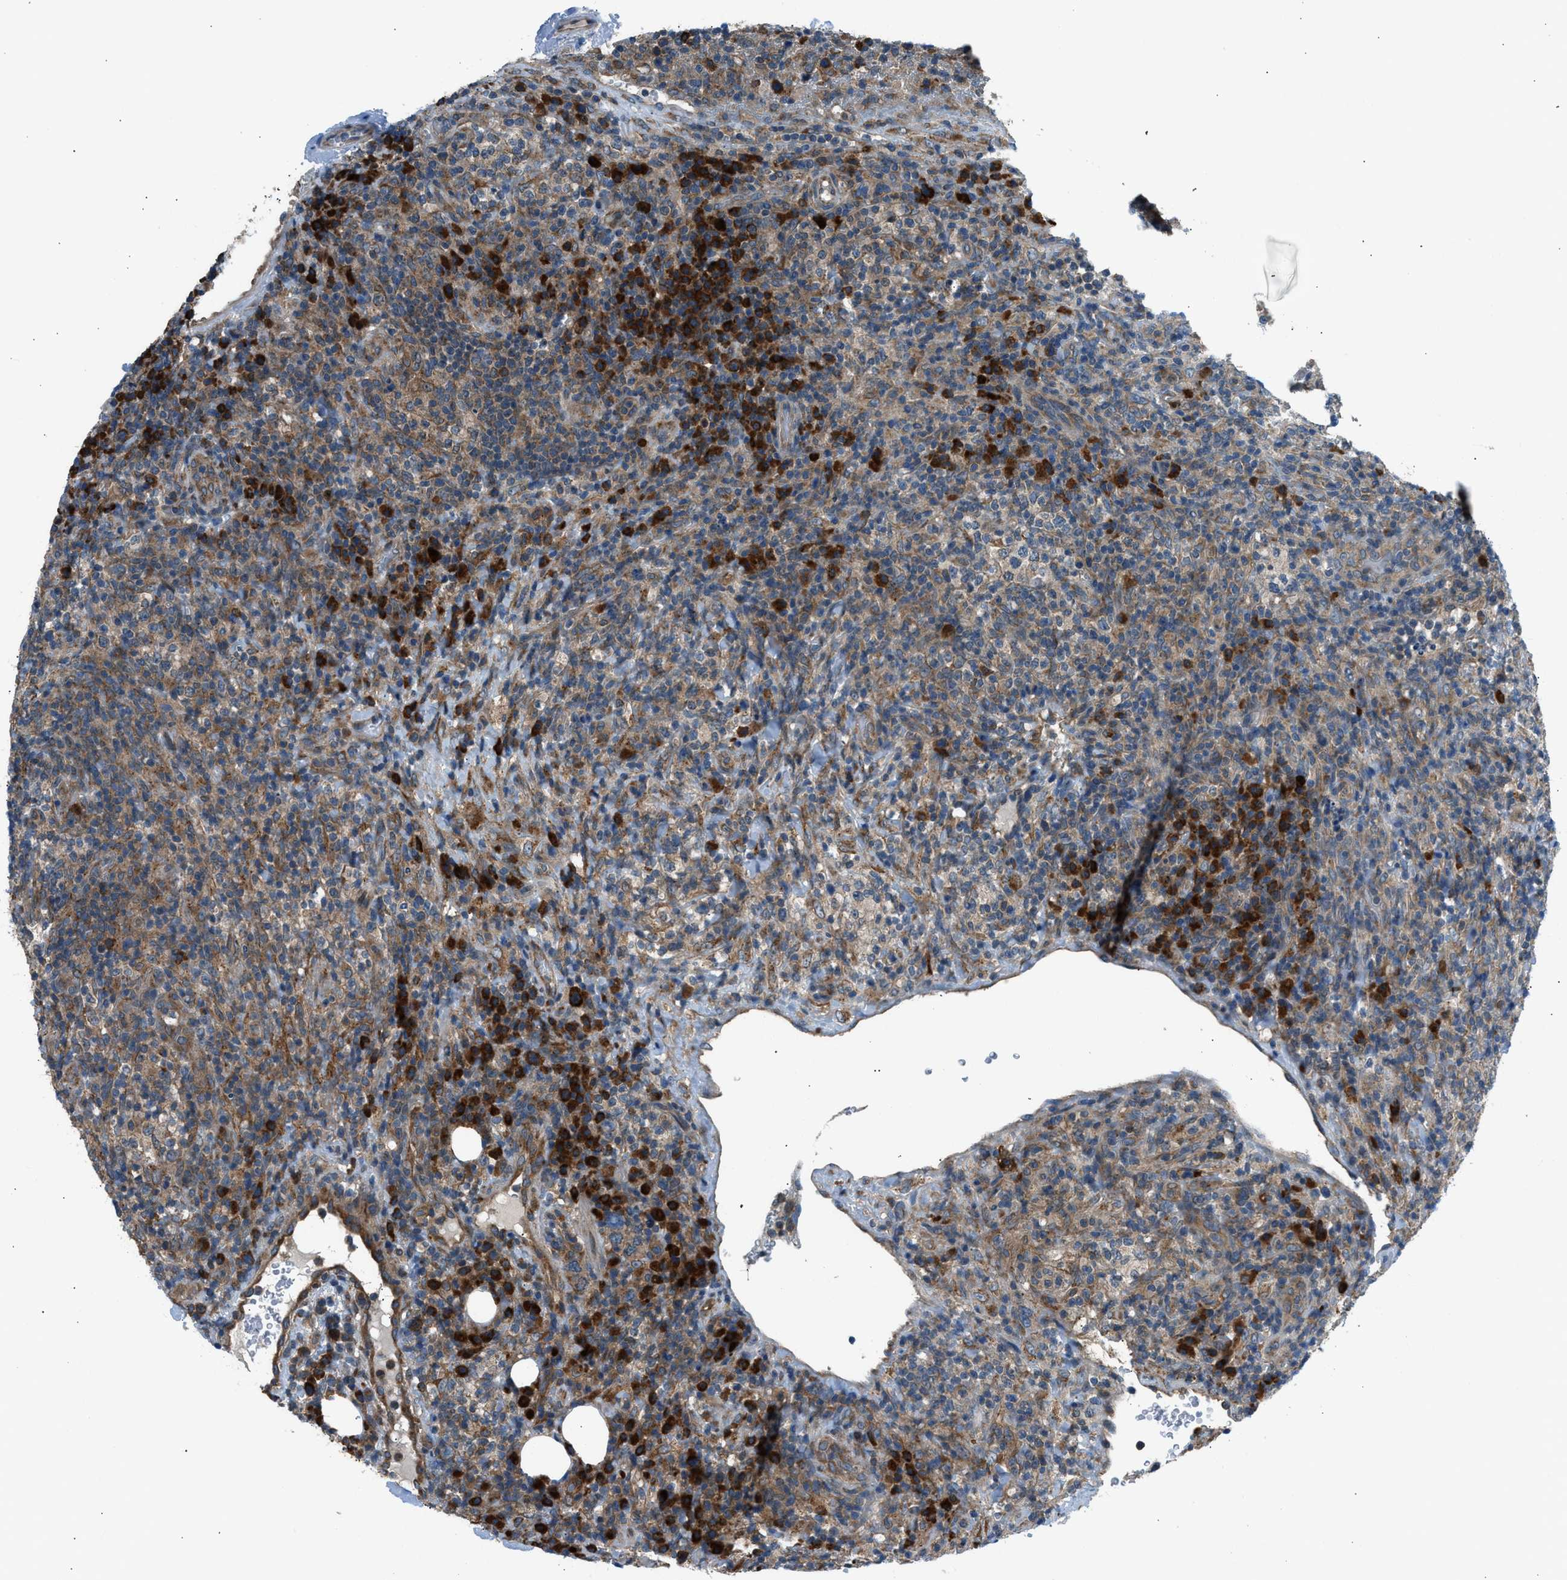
{"staining": {"intensity": "moderate", "quantity": "25%-75%", "location": "cytoplasmic/membranous"}, "tissue": "lymphoma", "cell_type": "Tumor cells", "image_type": "cancer", "snomed": [{"axis": "morphology", "description": "Malignant lymphoma, non-Hodgkin's type, High grade"}, {"axis": "topography", "description": "Lymph node"}], "caption": "Immunohistochemistry of lymphoma demonstrates medium levels of moderate cytoplasmic/membranous staining in about 25%-75% of tumor cells.", "gene": "EDARADD", "patient": {"sex": "female", "age": 76}}